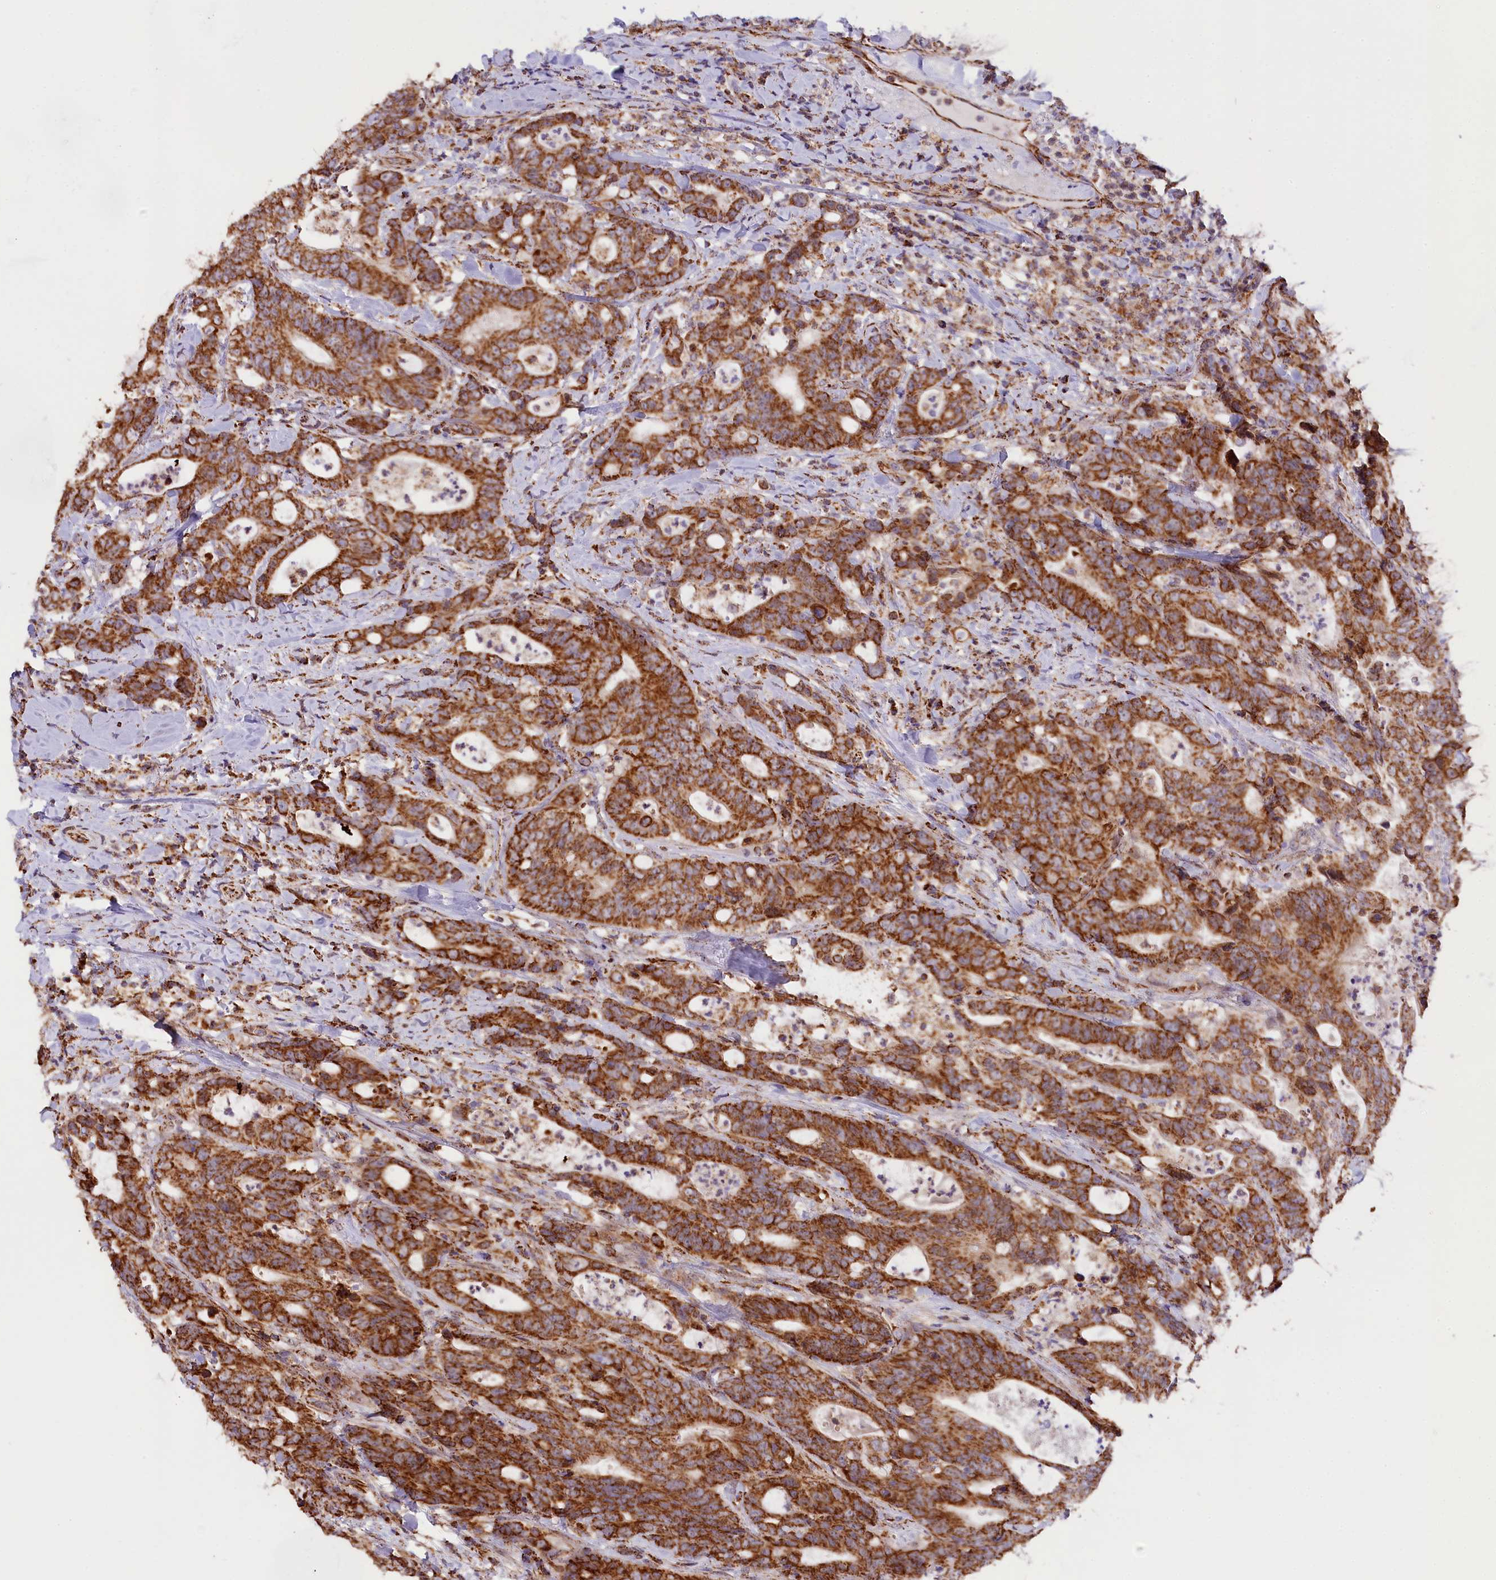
{"staining": {"intensity": "strong", "quantity": ">75%", "location": "cytoplasmic/membranous"}, "tissue": "colorectal cancer", "cell_type": "Tumor cells", "image_type": "cancer", "snomed": [{"axis": "morphology", "description": "Adenocarcinoma, NOS"}, {"axis": "topography", "description": "Colon"}], "caption": "Tumor cells display high levels of strong cytoplasmic/membranous positivity in approximately >75% of cells in colorectal adenocarcinoma.", "gene": "NDUFA8", "patient": {"sex": "female", "age": 82}}